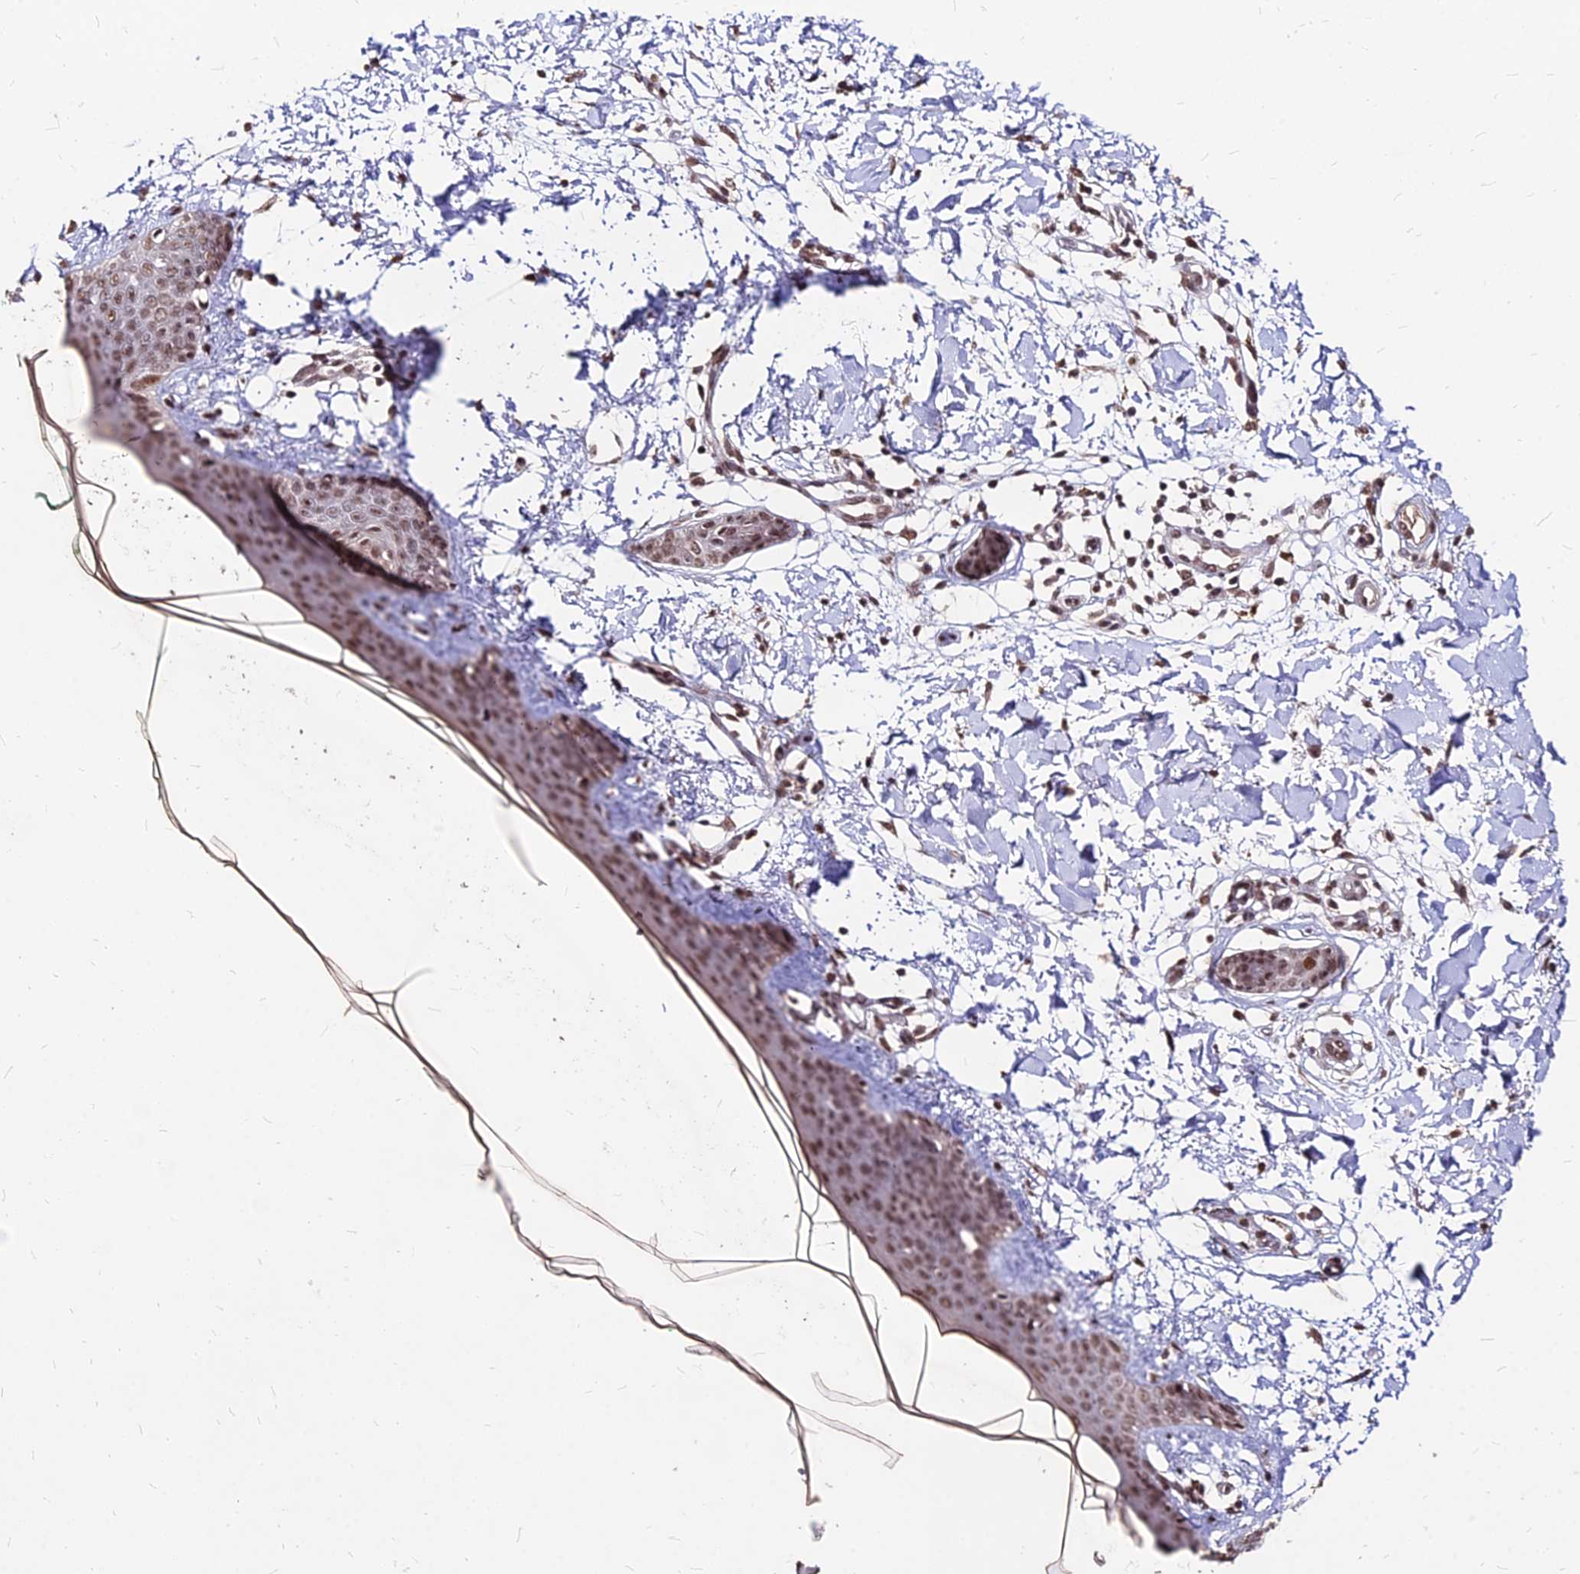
{"staining": {"intensity": "moderate", "quantity": ">75%", "location": "nuclear"}, "tissue": "skin", "cell_type": "Fibroblasts", "image_type": "normal", "snomed": [{"axis": "morphology", "description": "Normal tissue, NOS"}, {"axis": "topography", "description": "Skin"}], "caption": "Fibroblasts demonstrate medium levels of moderate nuclear positivity in about >75% of cells in unremarkable human skin. (Stains: DAB (3,3'-diaminobenzidine) in brown, nuclei in blue, Microscopy: brightfield microscopy at high magnification).", "gene": "ZBED4", "patient": {"sex": "female", "age": 34}}